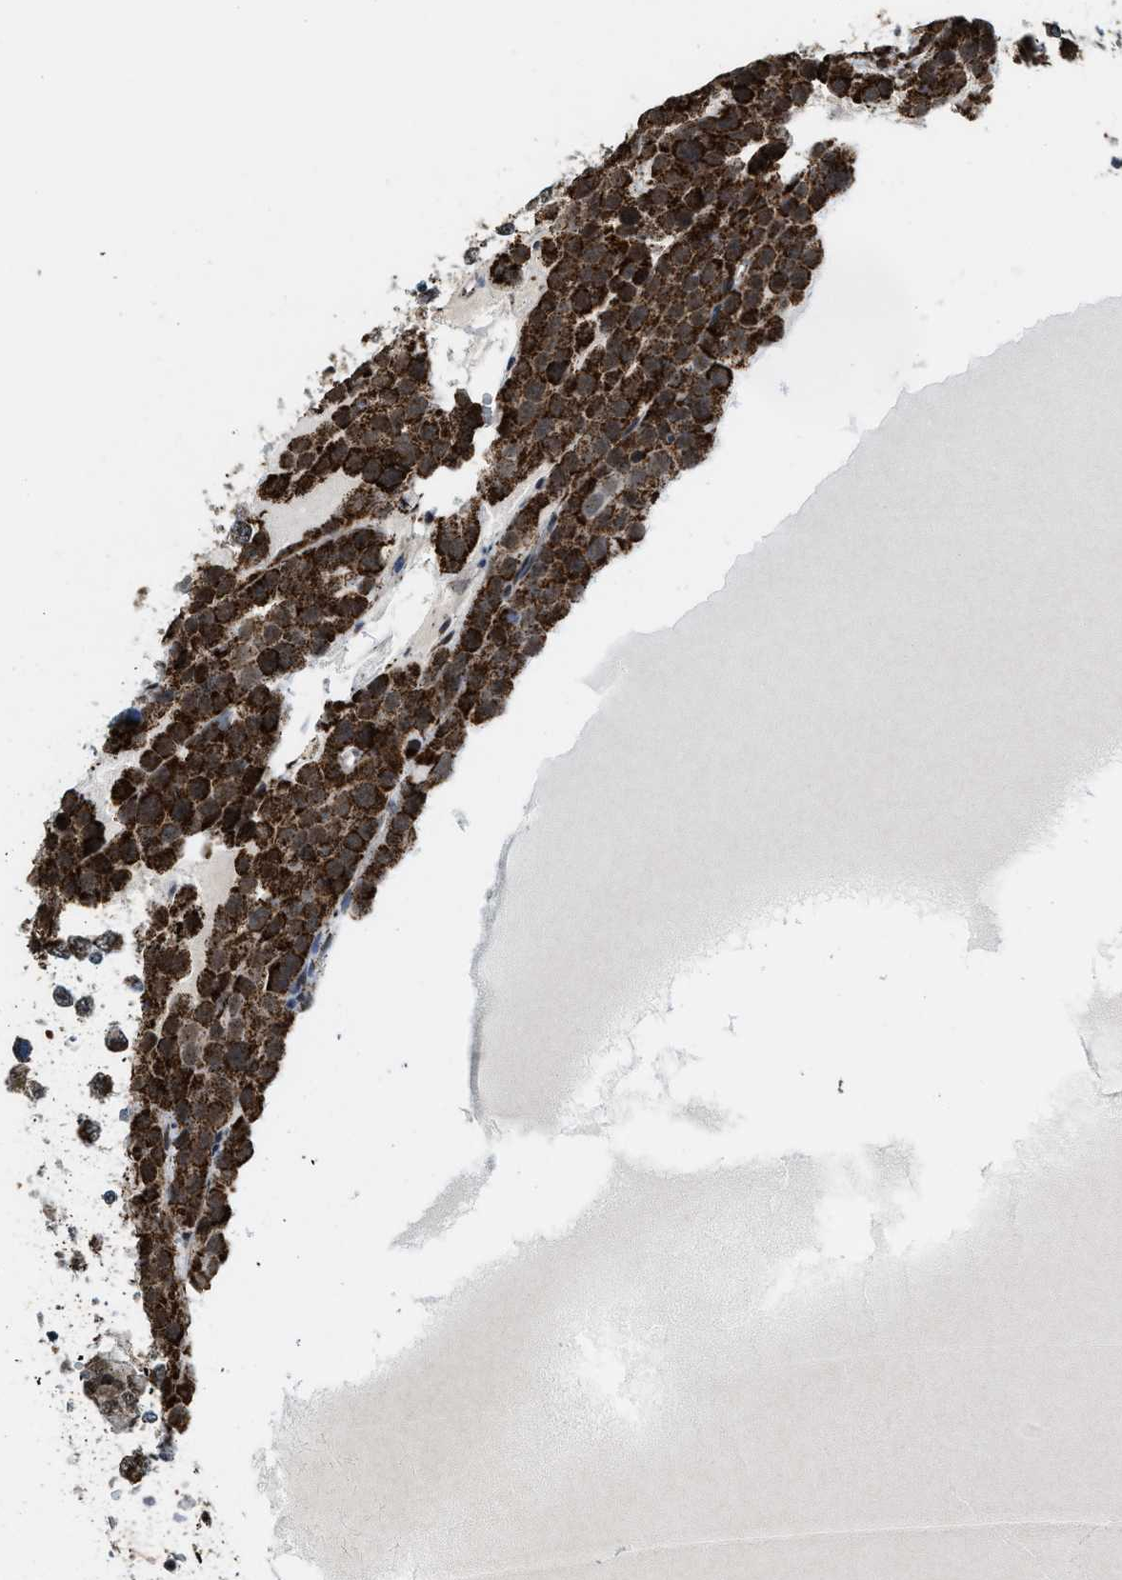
{"staining": {"intensity": "strong", "quantity": ">75%", "location": "cytoplasmic/membranous"}, "tissue": "testis cancer", "cell_type": "Tumor cells", "image_type": "cancer", "snomed": [{"axis": "morphology", "description": "Seminoma, NOS"}, {"axis": "topography", "description": "Testis"}], "caption": "Protein staining of testis cancer tissue displays strong cytoplasmic/membranous positivity in about >75% of tumor cells. The protein of interest is shown in brown color, while the nuclei are stained blue.", "gene": "HIBADH", "patient": {"sex": "male", "age": 71}}